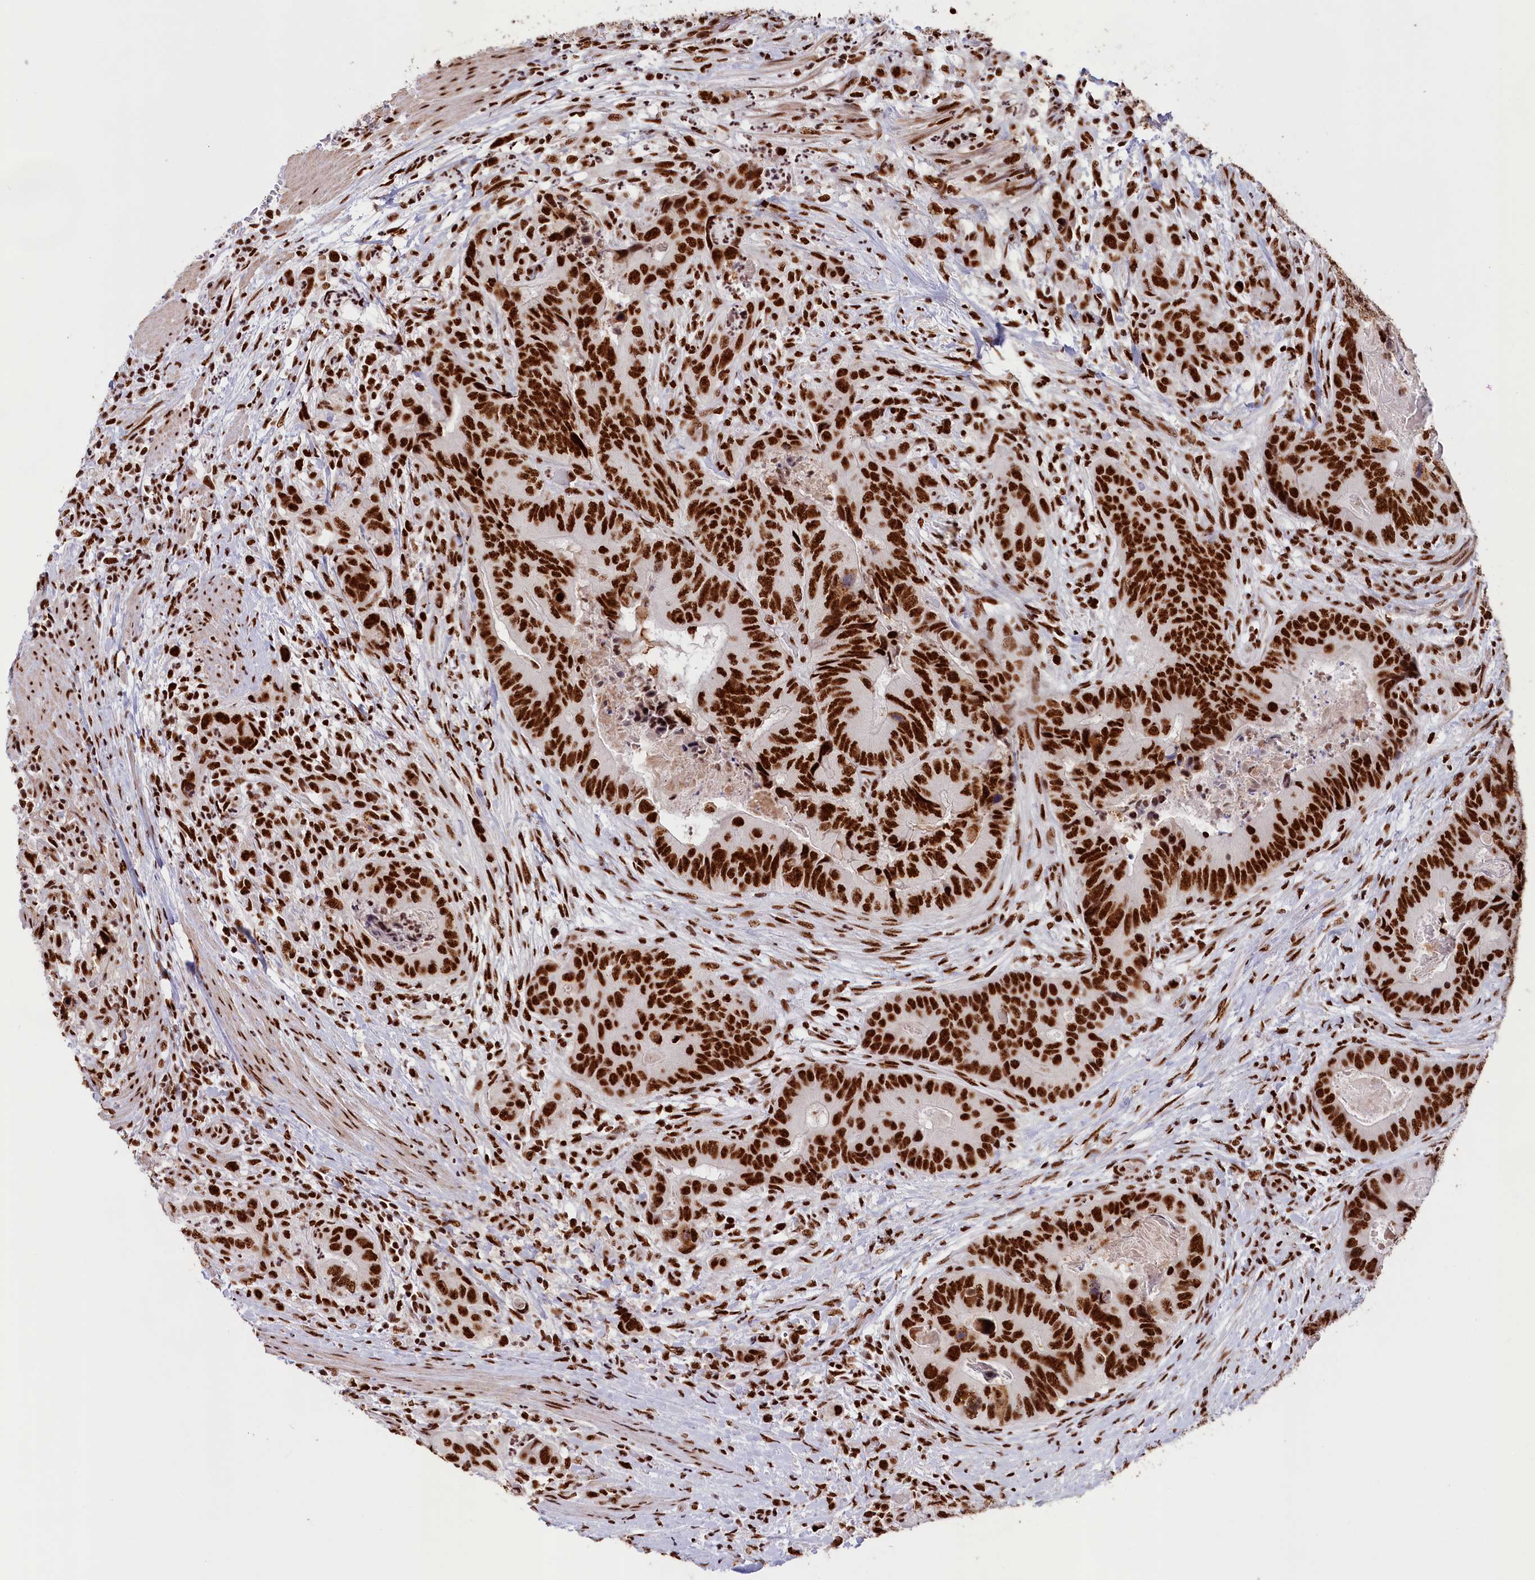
{"staining": {"intensity": "strong", "quantity": ">75%", "location": "nuclear"}, "tissue": "colorectal cancer", "cell_type": "Tumor cells", "image_type": "cancer", "snomed": [{"axis": "morphology", "description": "Adenocarcinoma, NOS"}, {"axis": "topography", "description": "Colon"}], "caption": "Immunohistochemistry image of human adenocarcinoma (colorectal) stained for a protein (brown), which shows high levels of strong nuclear expression in about >75% of tumor cells.", "gene": "SNRNP70", "patient": {"sex": "male", "age": 84}}